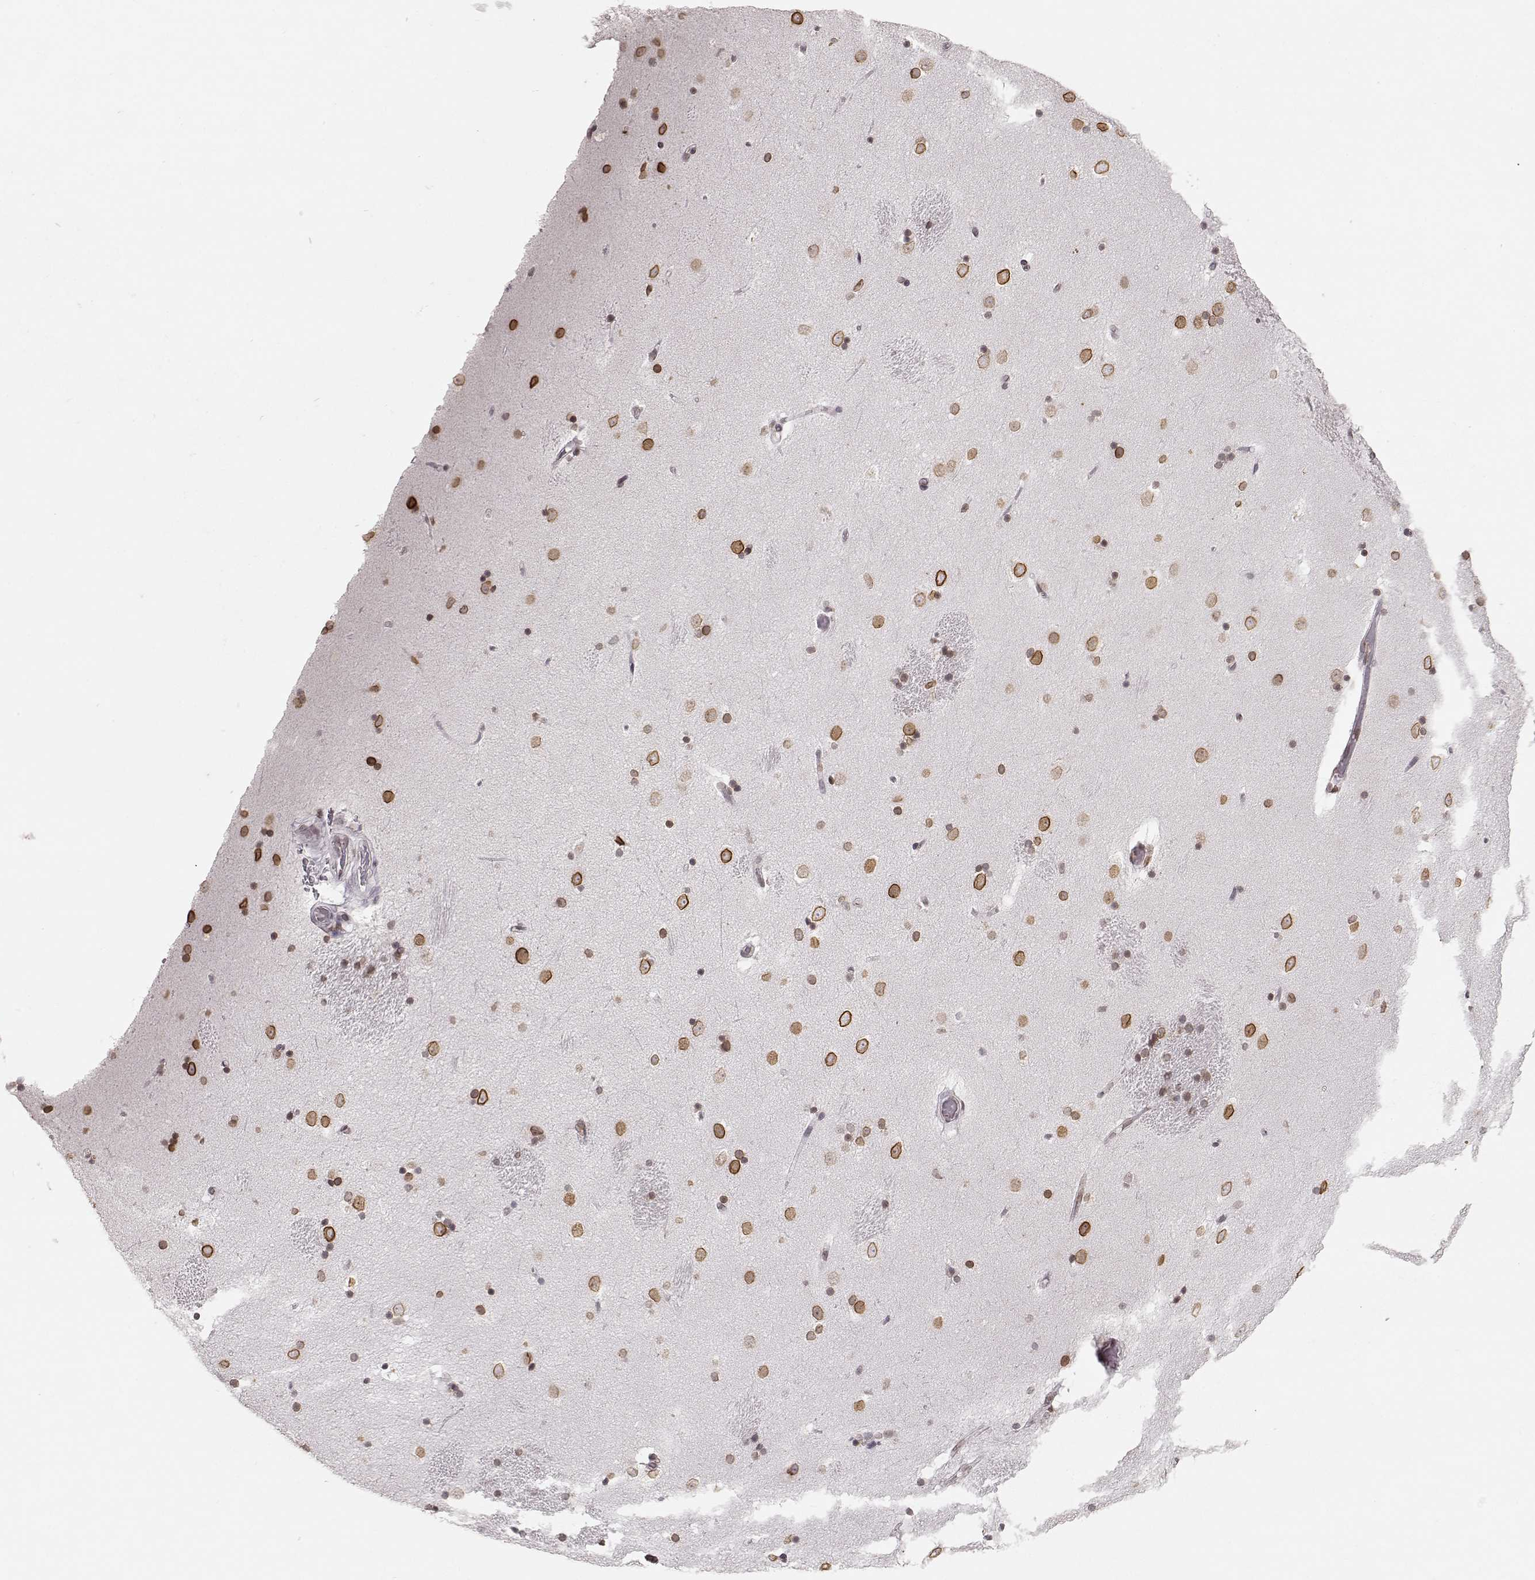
{"staining": {"intensity": "weak", "quantity": "<25%", "location": "cytoplasmic/membranous,nuclear"}, "tissue": "caudate", "cell_type": "Glial cells", "image_type": "normal", "snomed": [{"axis": "morphology", "description": "Normal tissue, NOS"}, {"axis": "topography", "description": "Lateral ventricle wall"}], "caption": "Immunohistochemistry (IHC) histopathology image of benign caudate: human caudate stained with DAB shows no significant protein expression in glial cells. Brightfield microscopy of immunohistochemistry (IHC) stained with DAB (3,3'-diaminobenzidine) (brown) and hematoxylin (blue), captured at high magnification.", "gene": "DCAF12", "patient": {"sex": "male", "age": 51}}